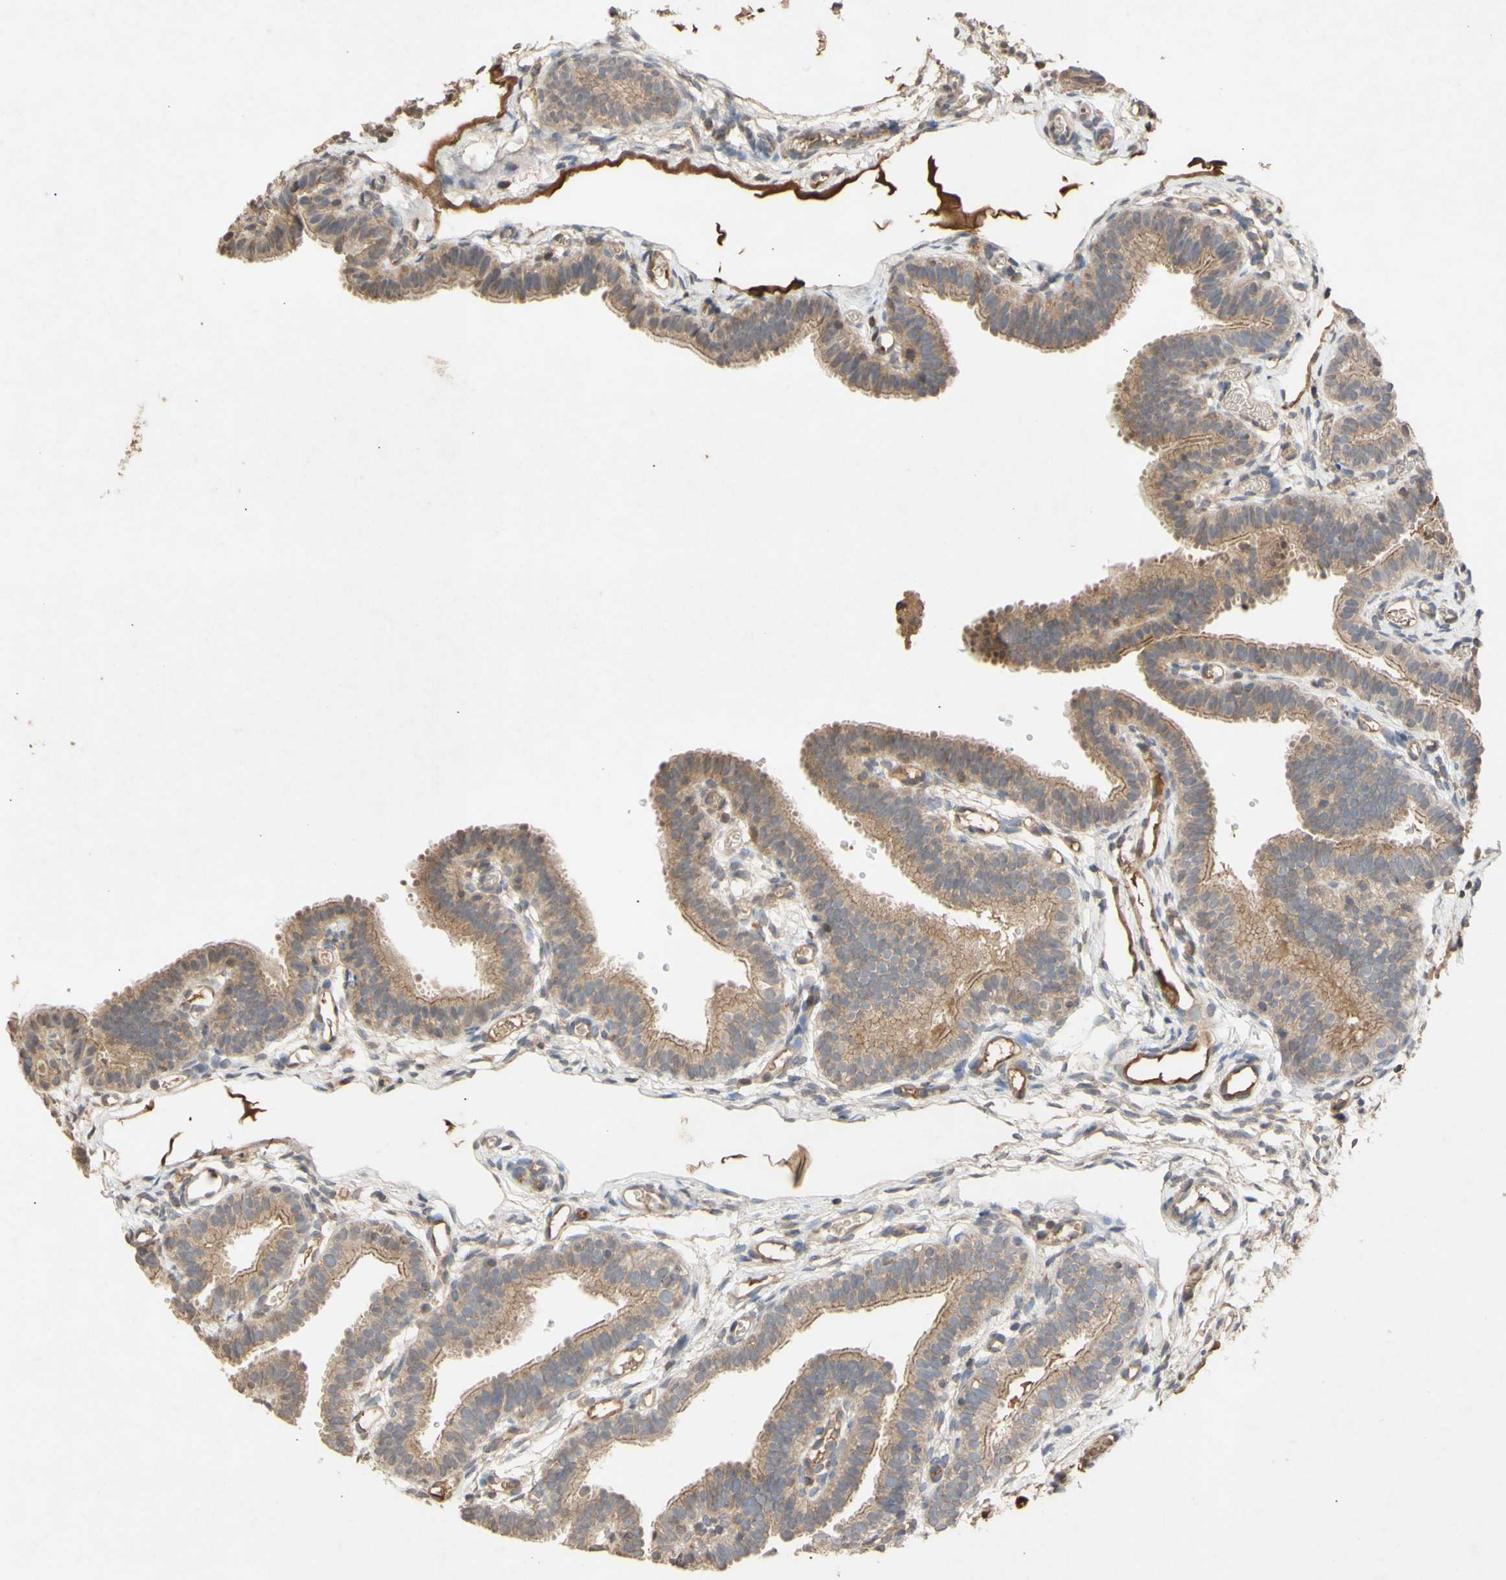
{"staining": {"intensity": "moderate", "quantity": ">75%", "location": "cytoplasmic/membranous"}, "tissue": "fallopian tube", "cell_type": "Glandular cells", "image_type": "normal", "snomed": [{"axis": "morphology", "description": "Normal tissue, NOS"}, {"axis": "topography", "description": "Fallopian tube"}, {"axis": "topography", "description": "Placenta"}], "caption": "Immunohistochemical staining of benign human fallopian tube displays moderate cytoplasmic/membranous protein expression in about >75% of glandular cells.", "gene": "NECTIN3", "patient": {"sex": "female", "age": 34}}